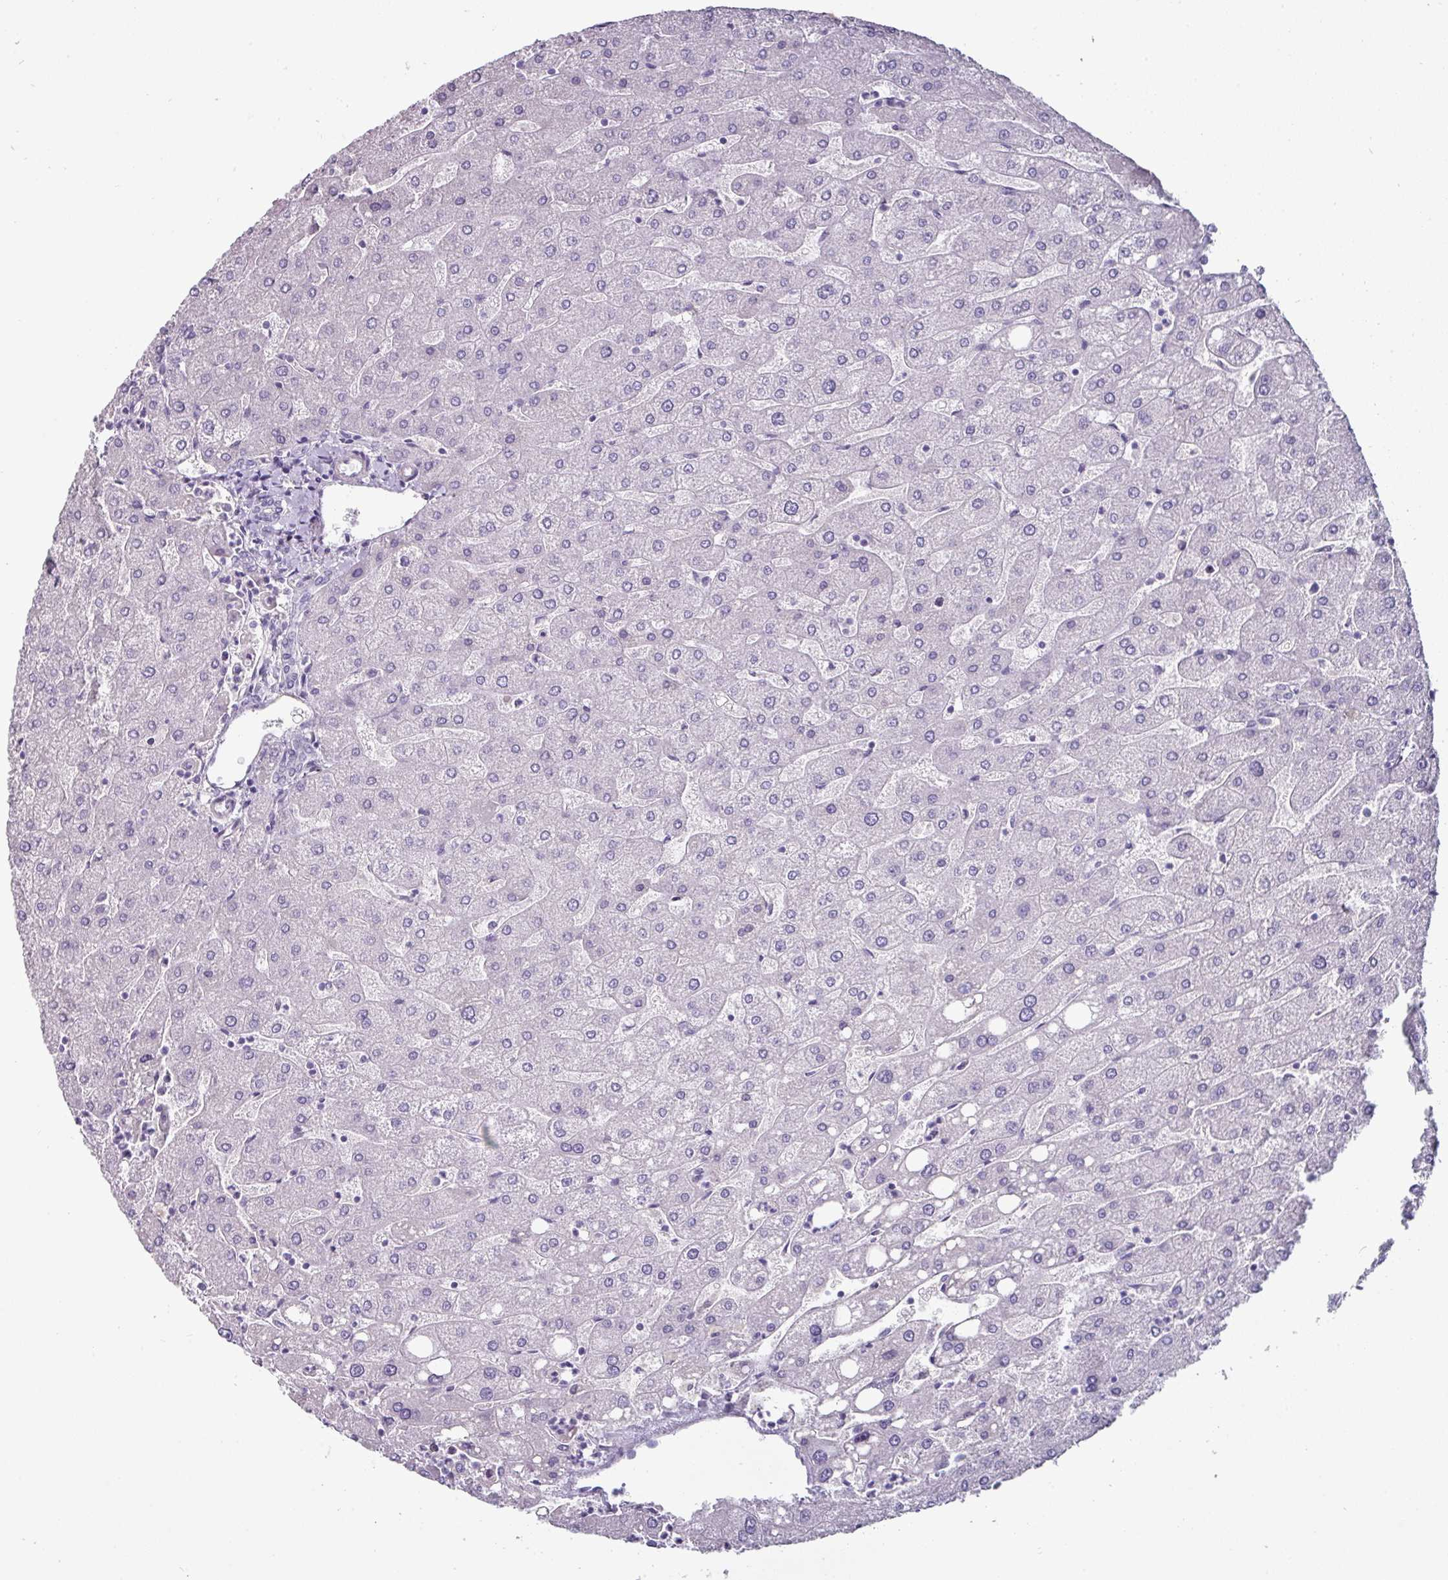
{"staining": {"intensity": "negative", "quantity": "none", "location": "none"}, "tissue": "liver", "cell_type": "Cholangiocytes", "image_type": "normal", "snomed": [{"axis": "morphology", "description": "Normal tissue, NOS"}, {"axis": "topography", "description": "Liver"}], "caption": "DAB (3,3'-diaminobenzidine) immunohistochemical staining of benign liver demonstrates no significant expression in cholangiocytes.", "gene": "EYA3", "patient": {"sex": "male", "age": 67}}